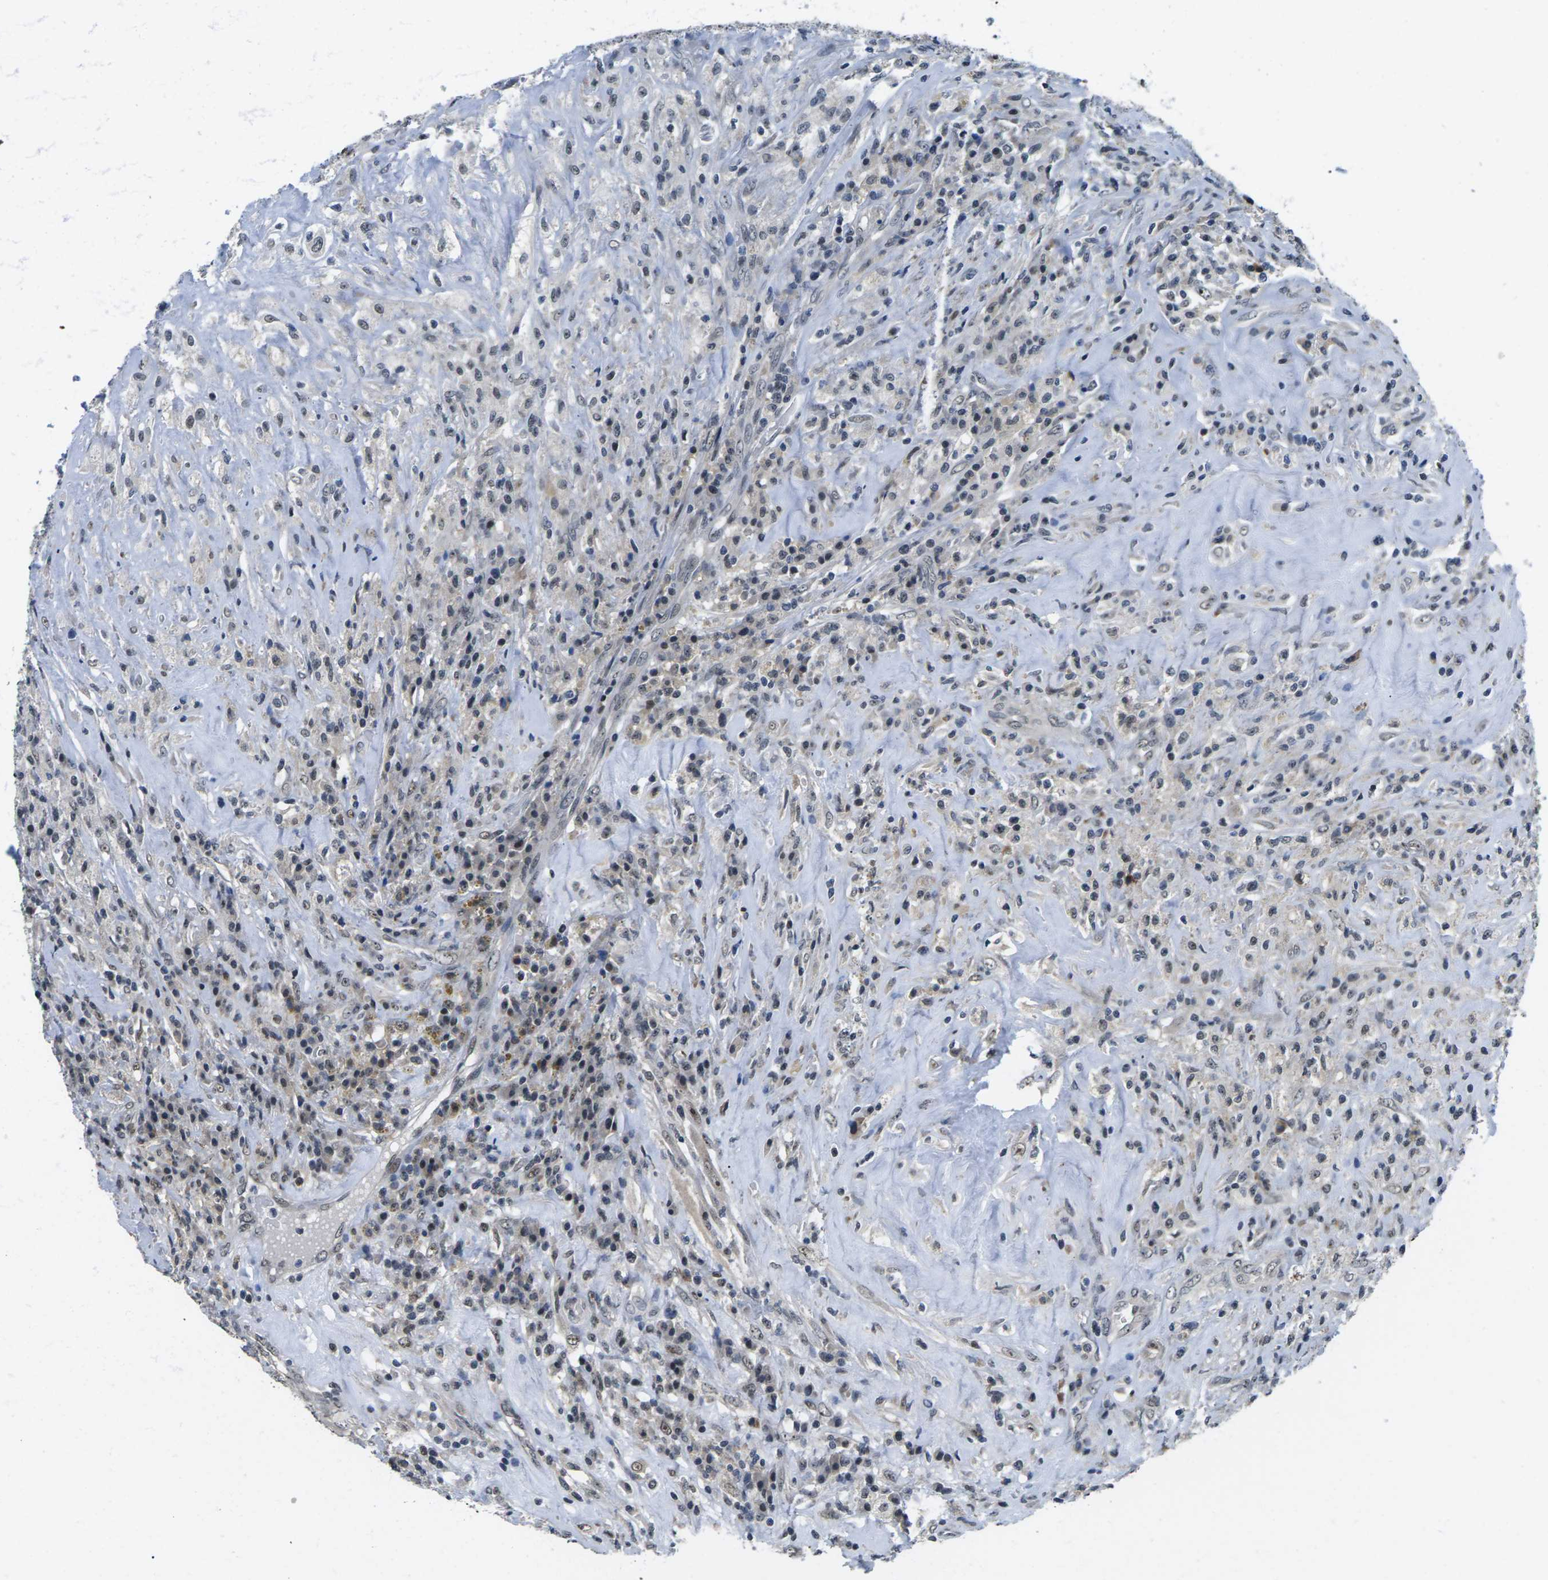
{"staining": {"intensity": "moderate", "quantity": "25%-75%", "location": "nuclear"}, "tissue": "testis cancer", "cell_type": "Tumor cells", "image_type": "cancer", "snomed": [{"axis": "morphology", "description": "Necrosis, NOS"}, {"axis": "morphology", "description": "Carcinoma, Embryonal, NOS"}, {"axis": "topography", "description": "Testis"}], "caption": "Immunohistochemistry of human testis cancer (embryonal carcinoma) reveals medium levels of moderate nuclear expression in about 25%-75% of tumor cells. The protein of interest is stained brown, and the nuclei are stained in blue (DAB IHC with brightfield microscopy, high magnification).", "gene": "NSRP1", "patient": {"sex": "male", "age": 19}}